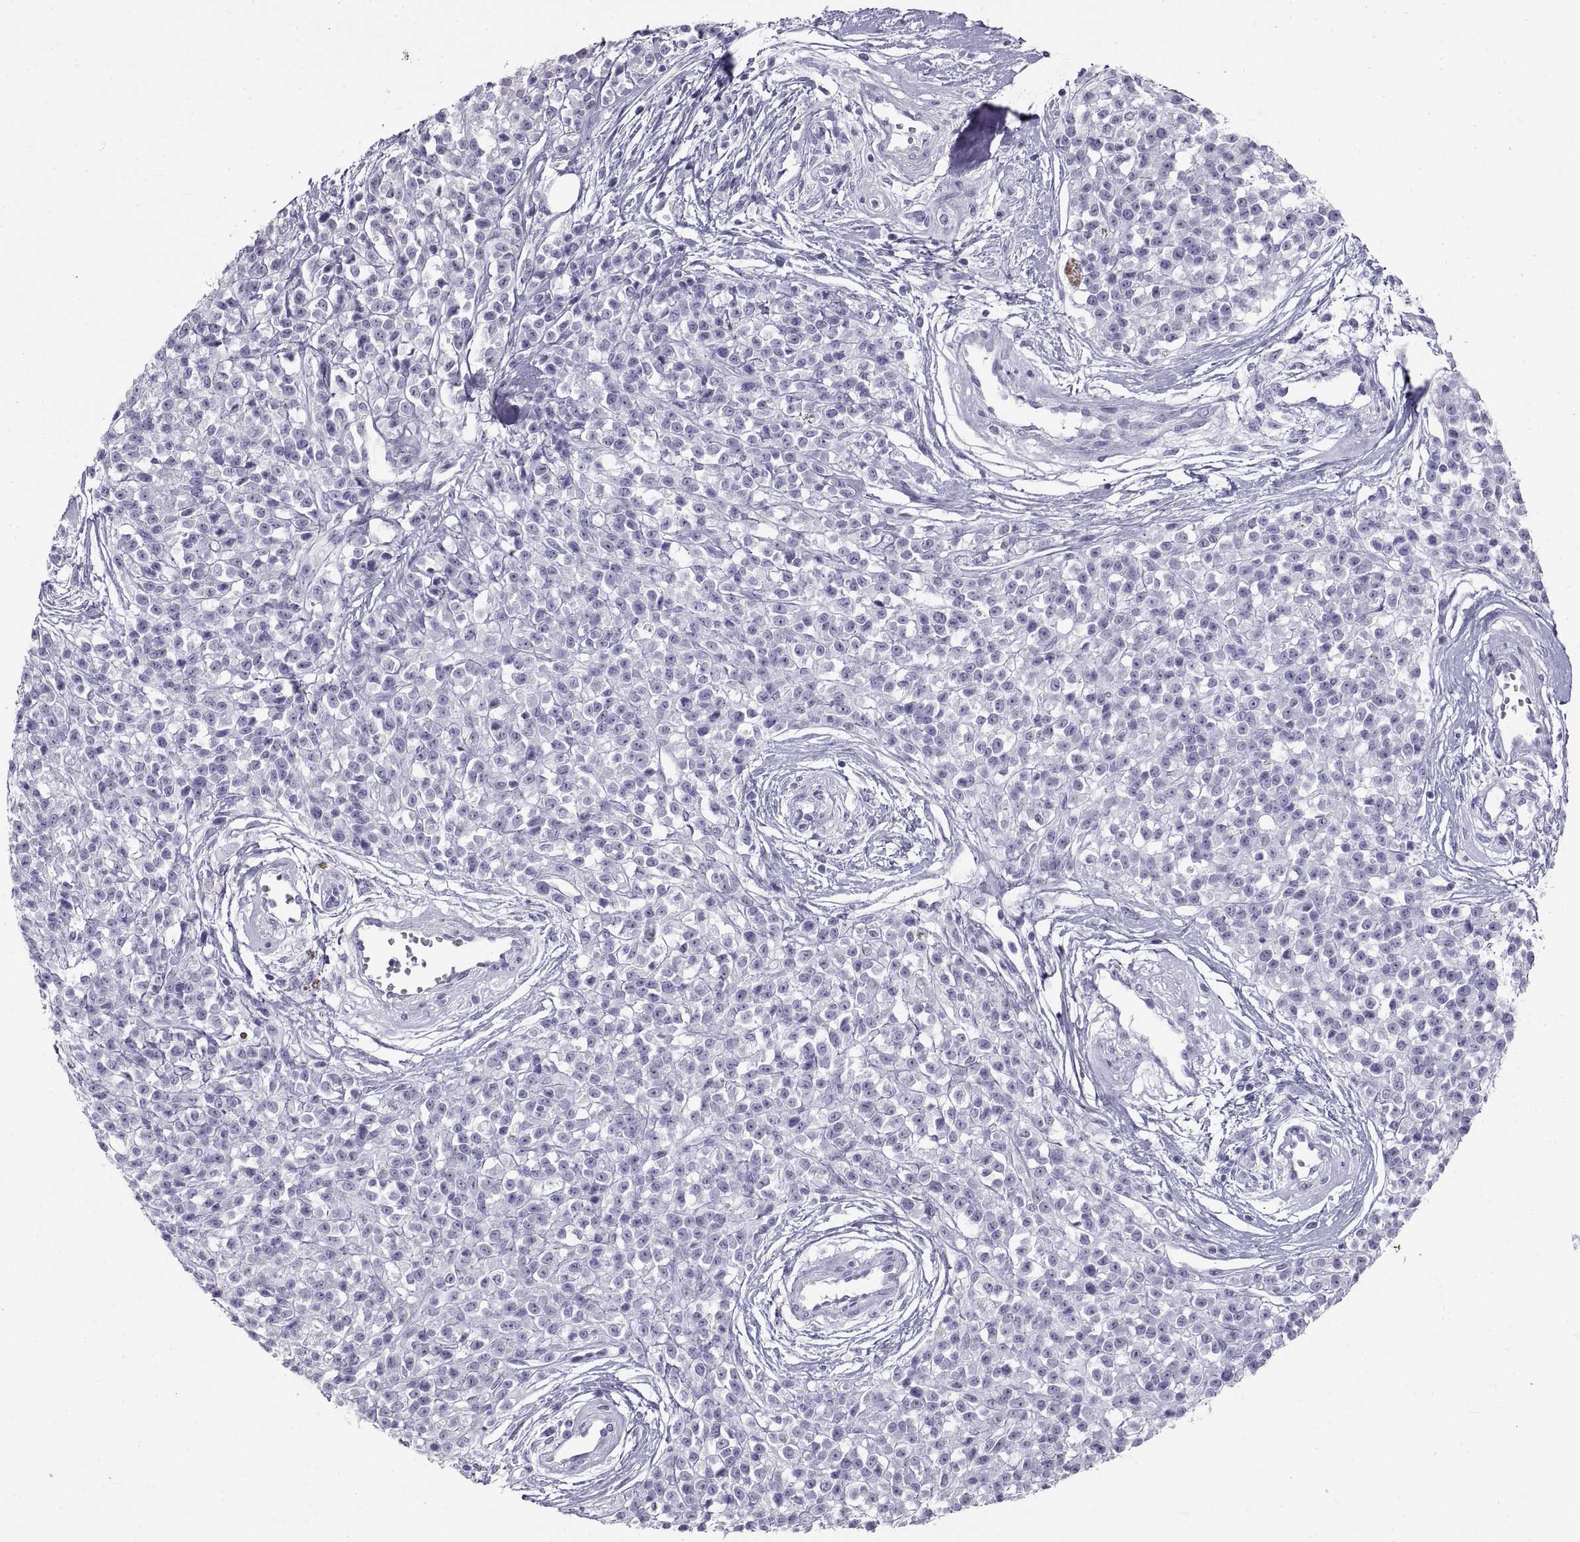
{"staining": {"intensity": "negative", "quantity": "none", "location": "none"}, "tissue": "melanoma", "cell_type": "Tumor cells", "image_type": "cancer", "snomed": [{"axis": "morphology", "description": "Malignant melanoma, NOS"}, {"axis": "topography", "description": "Skin"}, {"axis": "topography", "description": "Skin of trunk"}], "caption": "This is an IHC histopathology image of malignant melanoma. There is no expression in tumor cells.", "gene": "RLBP1", "patient": {"sex": "male", "age": 74}}